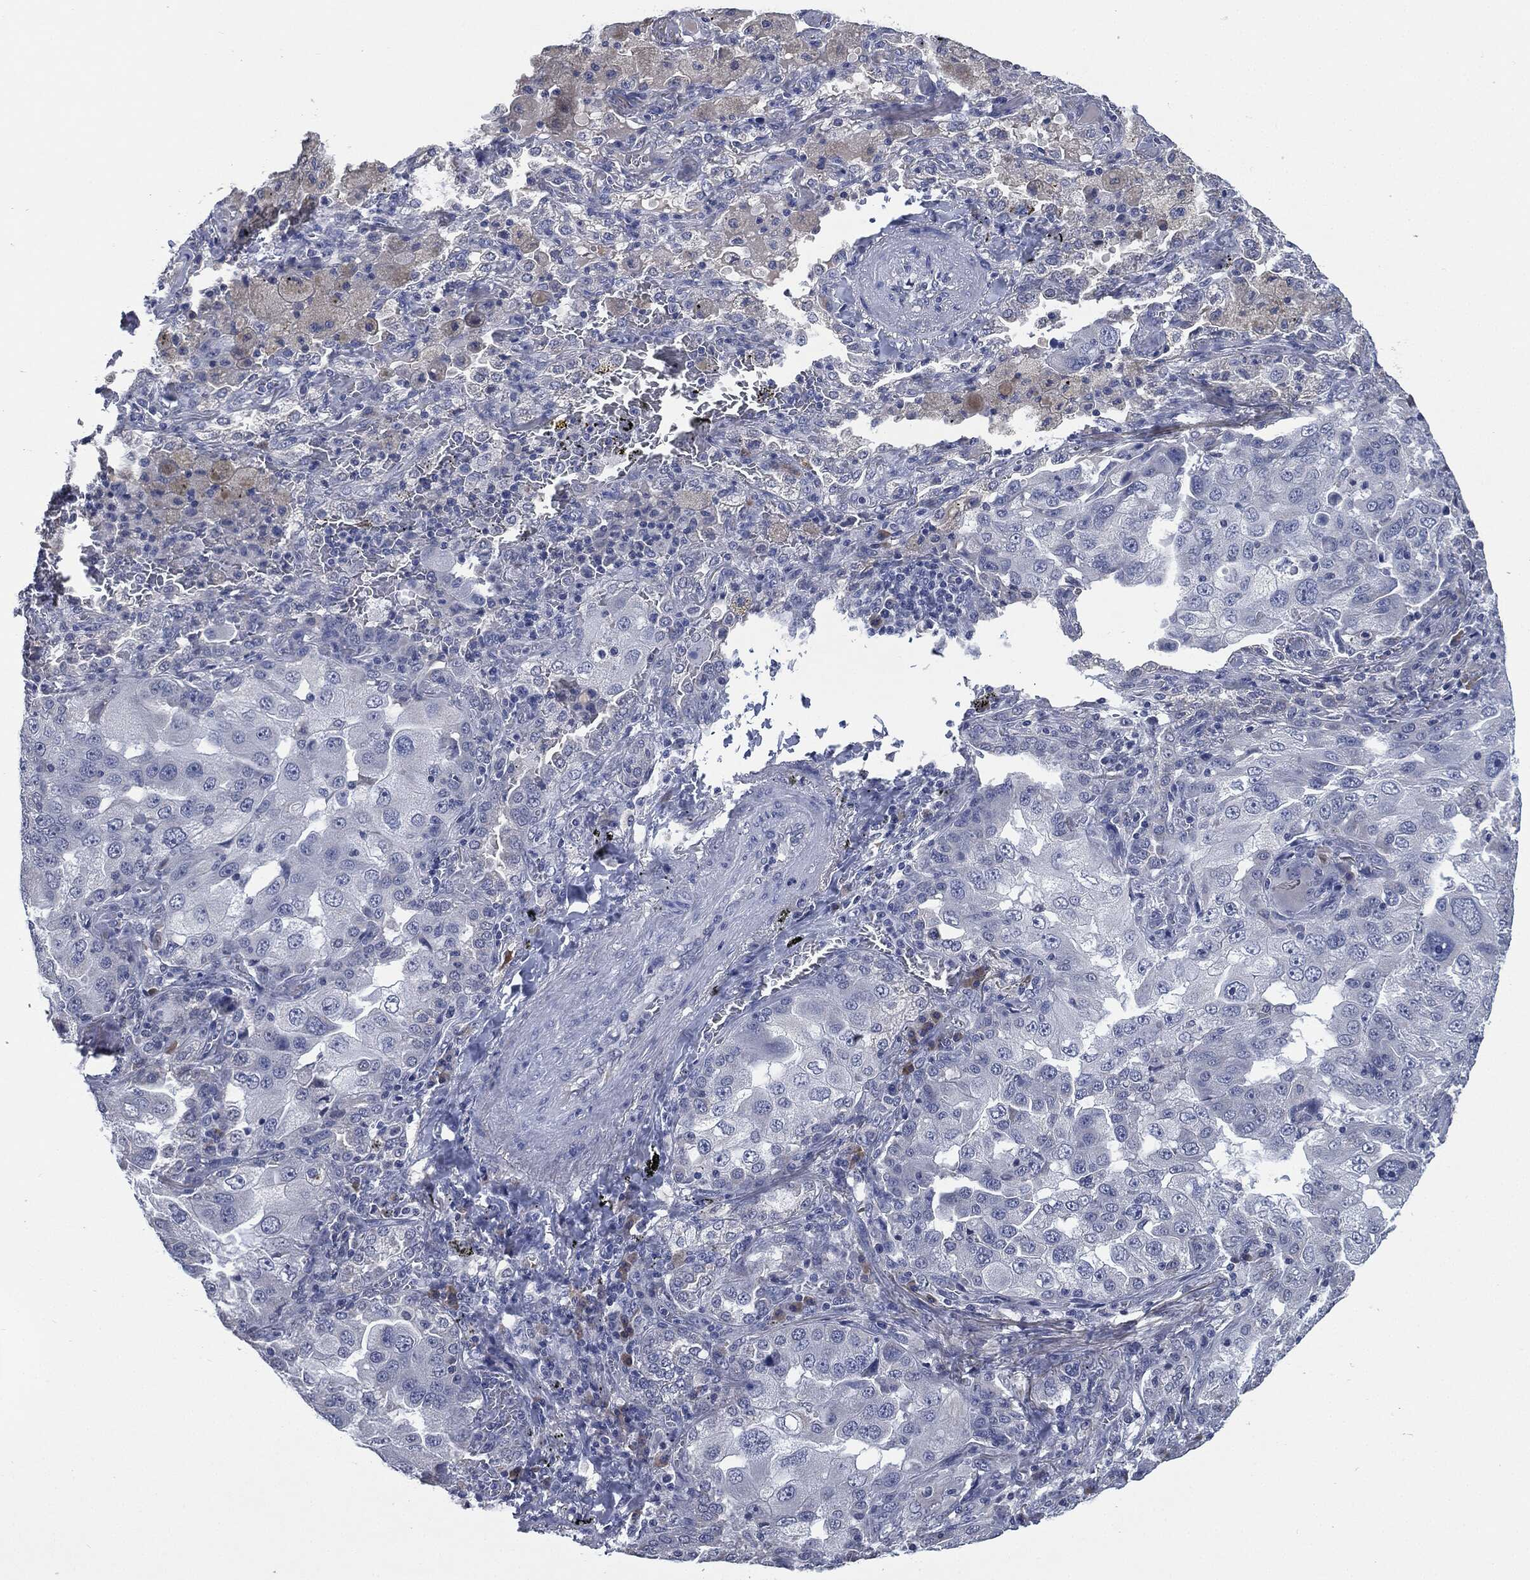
{"staining": {"intensity": "negative", "quantity": "none", "location": "none"}, "tissue": "lung cancer", "cell_type": "Tumor cells", "image_type": "cancer", "snomed": [{"axis": "morphology", "description": "Adenocarcinoma, NOS"}, {"axis": "topography", "description": "Lung"}], "caption": "Immunohistochemistry (IHC) micrograph of neoplastic tissue: human lung cancer (adenocarcinoma) stained with DAB exhibits no significant protein positivity in tumor cells.", "gene": "IL2RG", "patient": {"sex": "female", "age": 61}}